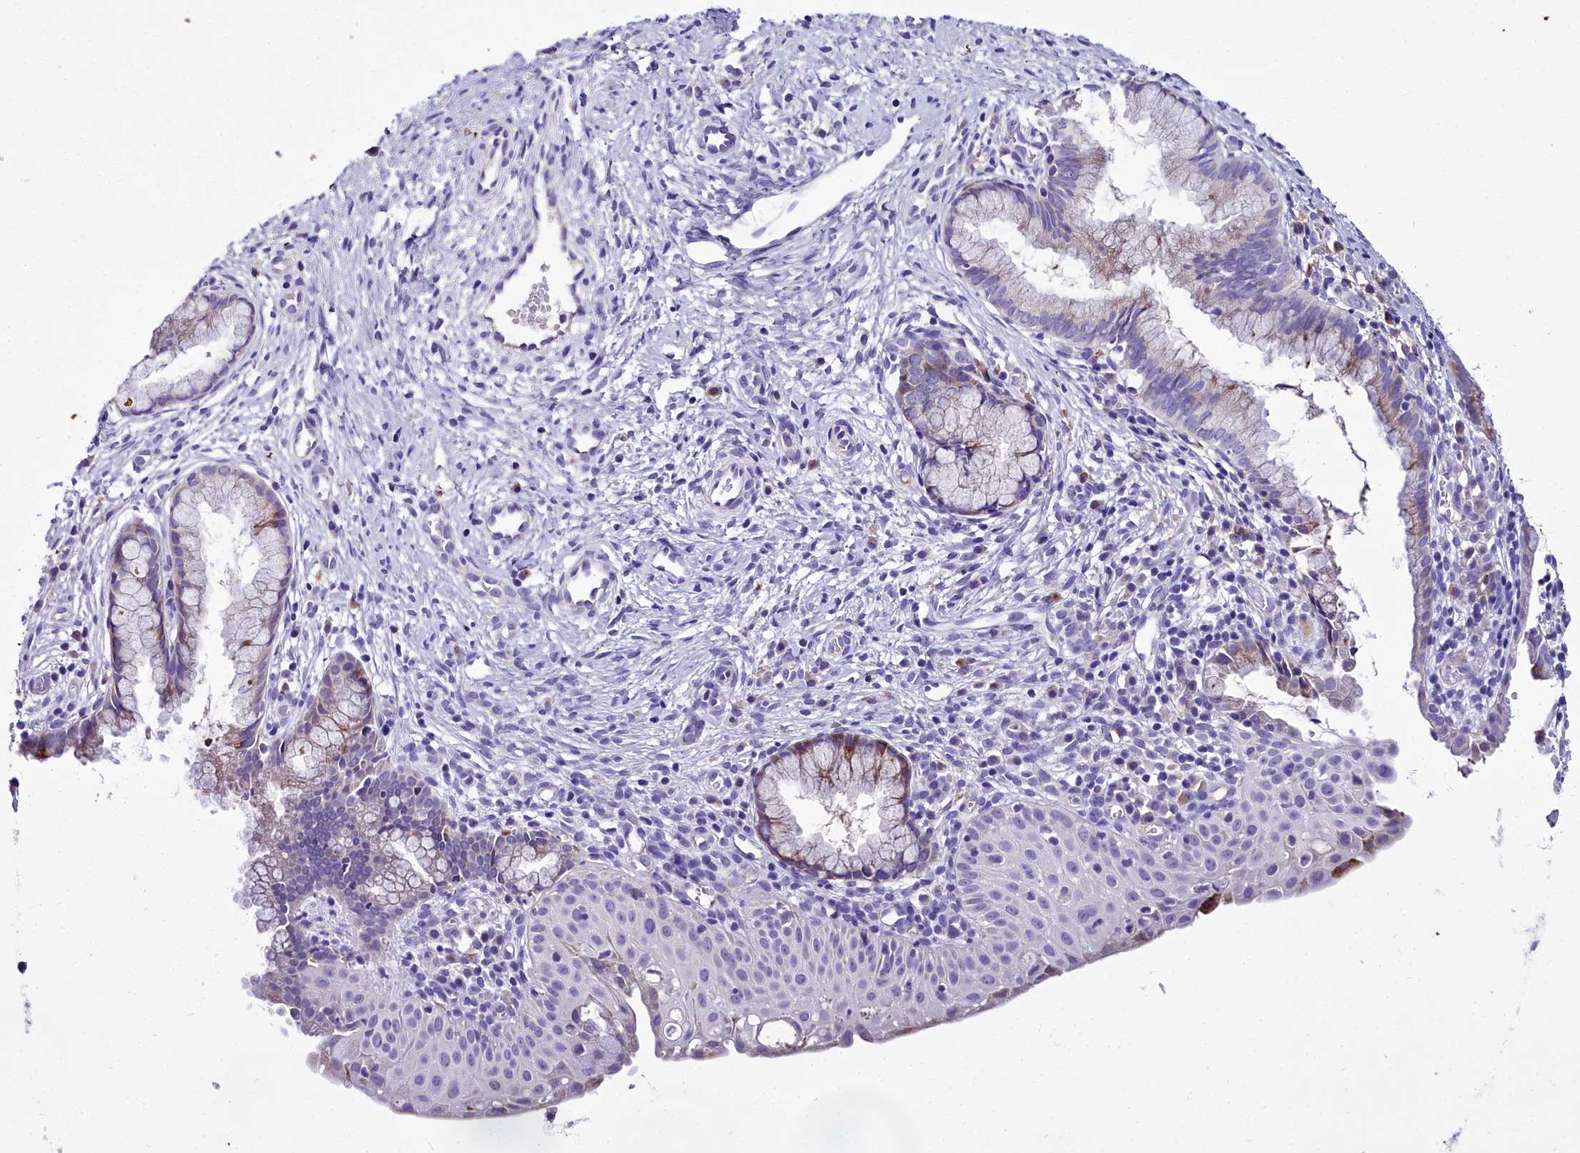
{"staining": {"intensity": "moderate", "quantity": "<25%", "location": "cytoplasmic/membranous"}, "tissue": "cervix", "cell_type": "Glandular cells", "image_type": "normal", "snomed": [{"axis": "morphology", "description": "Normal tissue, NOS"}, {"axis": "topography", "description": "Cervix"}], "caption": "Cervix stained with DAB (3,3'-diaminobenzidine) immunohistochemistry (IHC) shows low levels of moderate cytoplasmic/membranous expression in about <25% of glandular cells. The staining was performed using DAB to visualize the protein expression in brown, while the nuclei were stained in blue with hematoxylin (Magnification: 20x).", "gene": "MS4A18", "patient": {"sex": "female", "age": 36}}